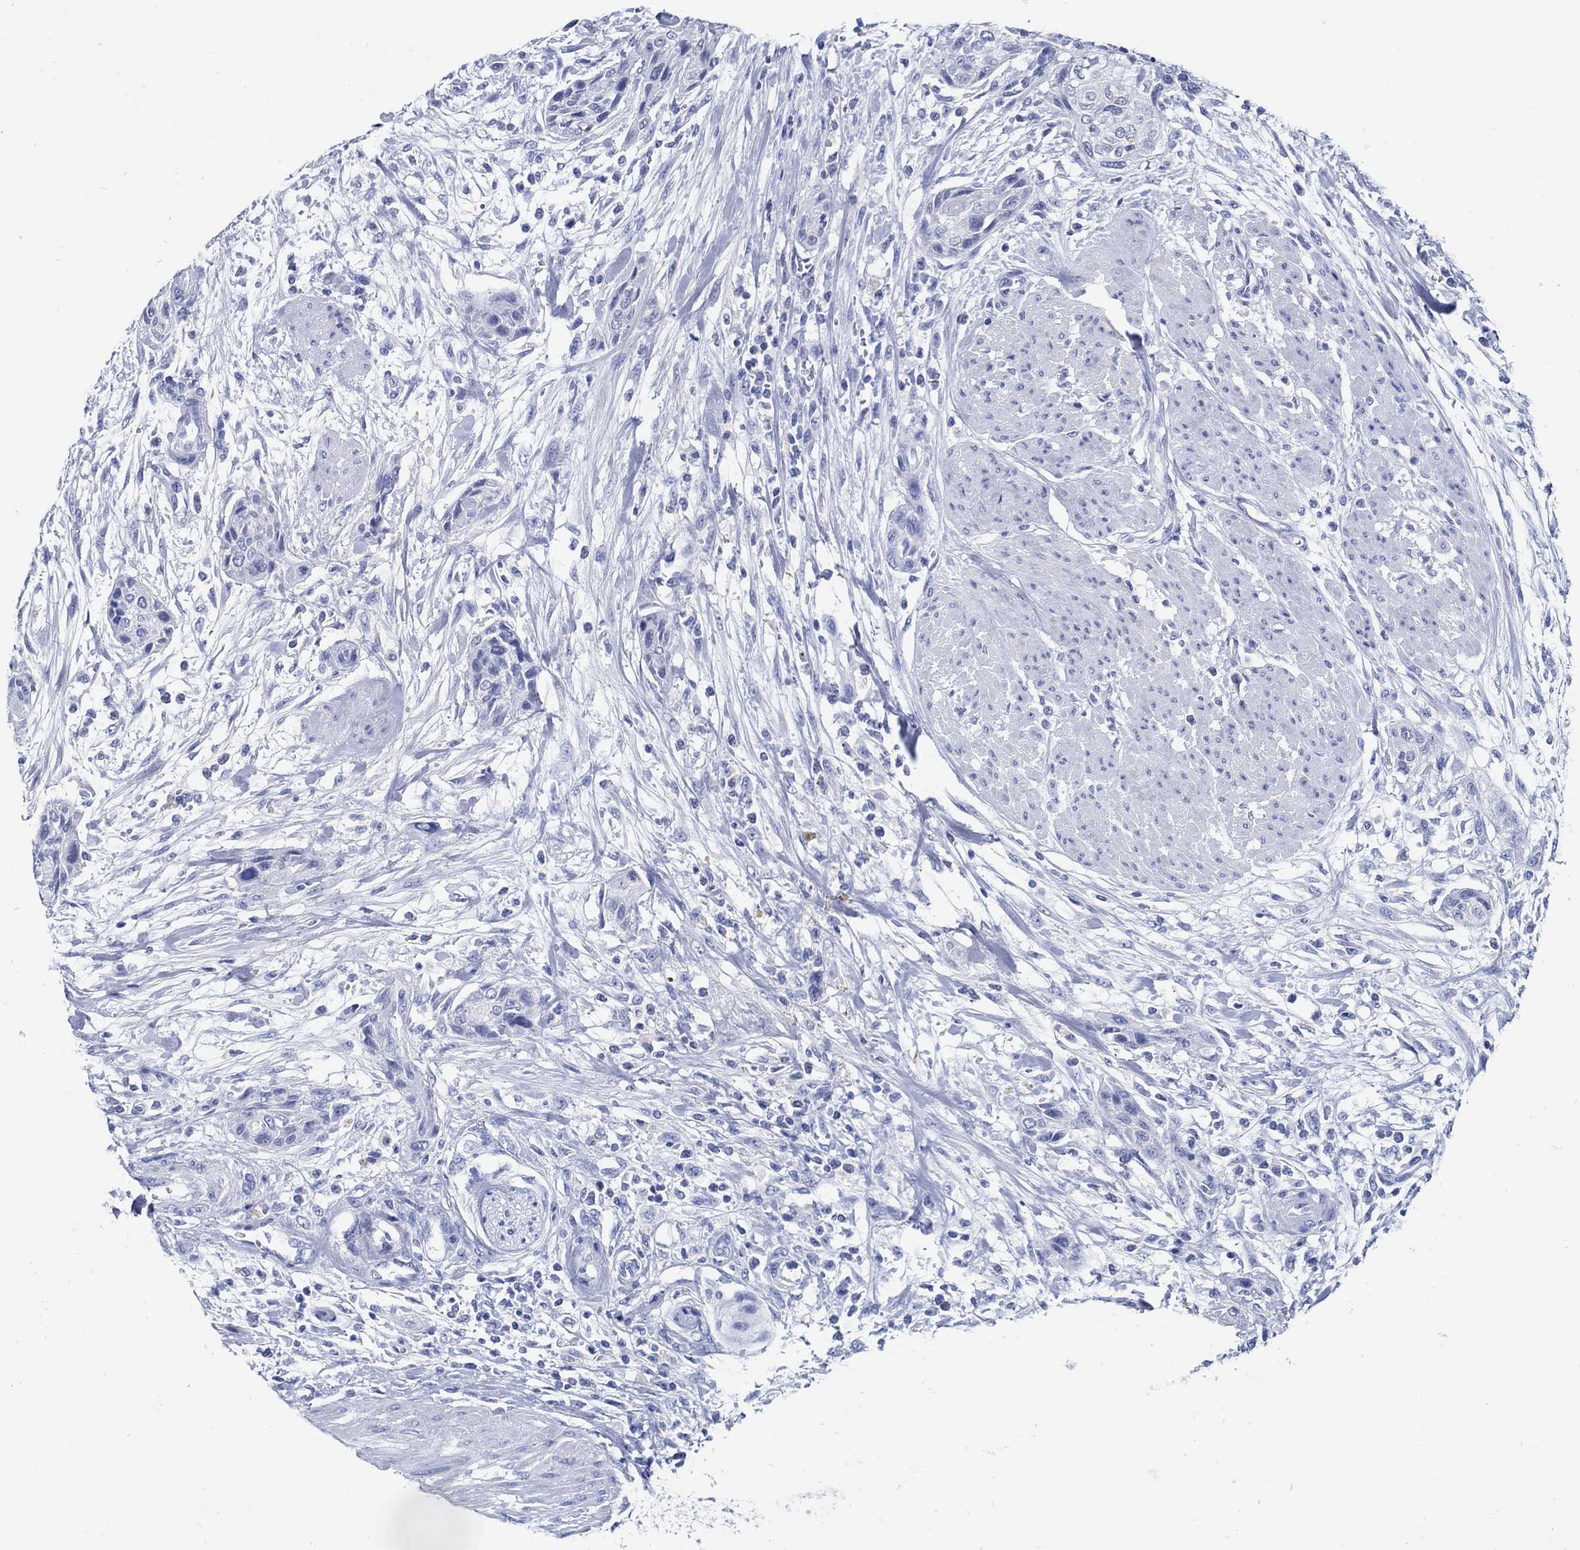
{"staining": {"intensity": "negative", "quantity": "none", "location": "none"}, "tissue": "urothelial cancer", "cell_type": "Tumor cells", "image_type": "cancer", "snomed": [{"axis": "morphology", "description": "Urothelial carcinoma, High grade"}, {"axis": "topography", "description": "Urinary bladder"}], "caption": "Urothelial cancer was stained to show a protein in brown. There is no significant positivity in tumor cells.", "gene": "PAX9", "patient": {"sex": "male", "age": 35}}